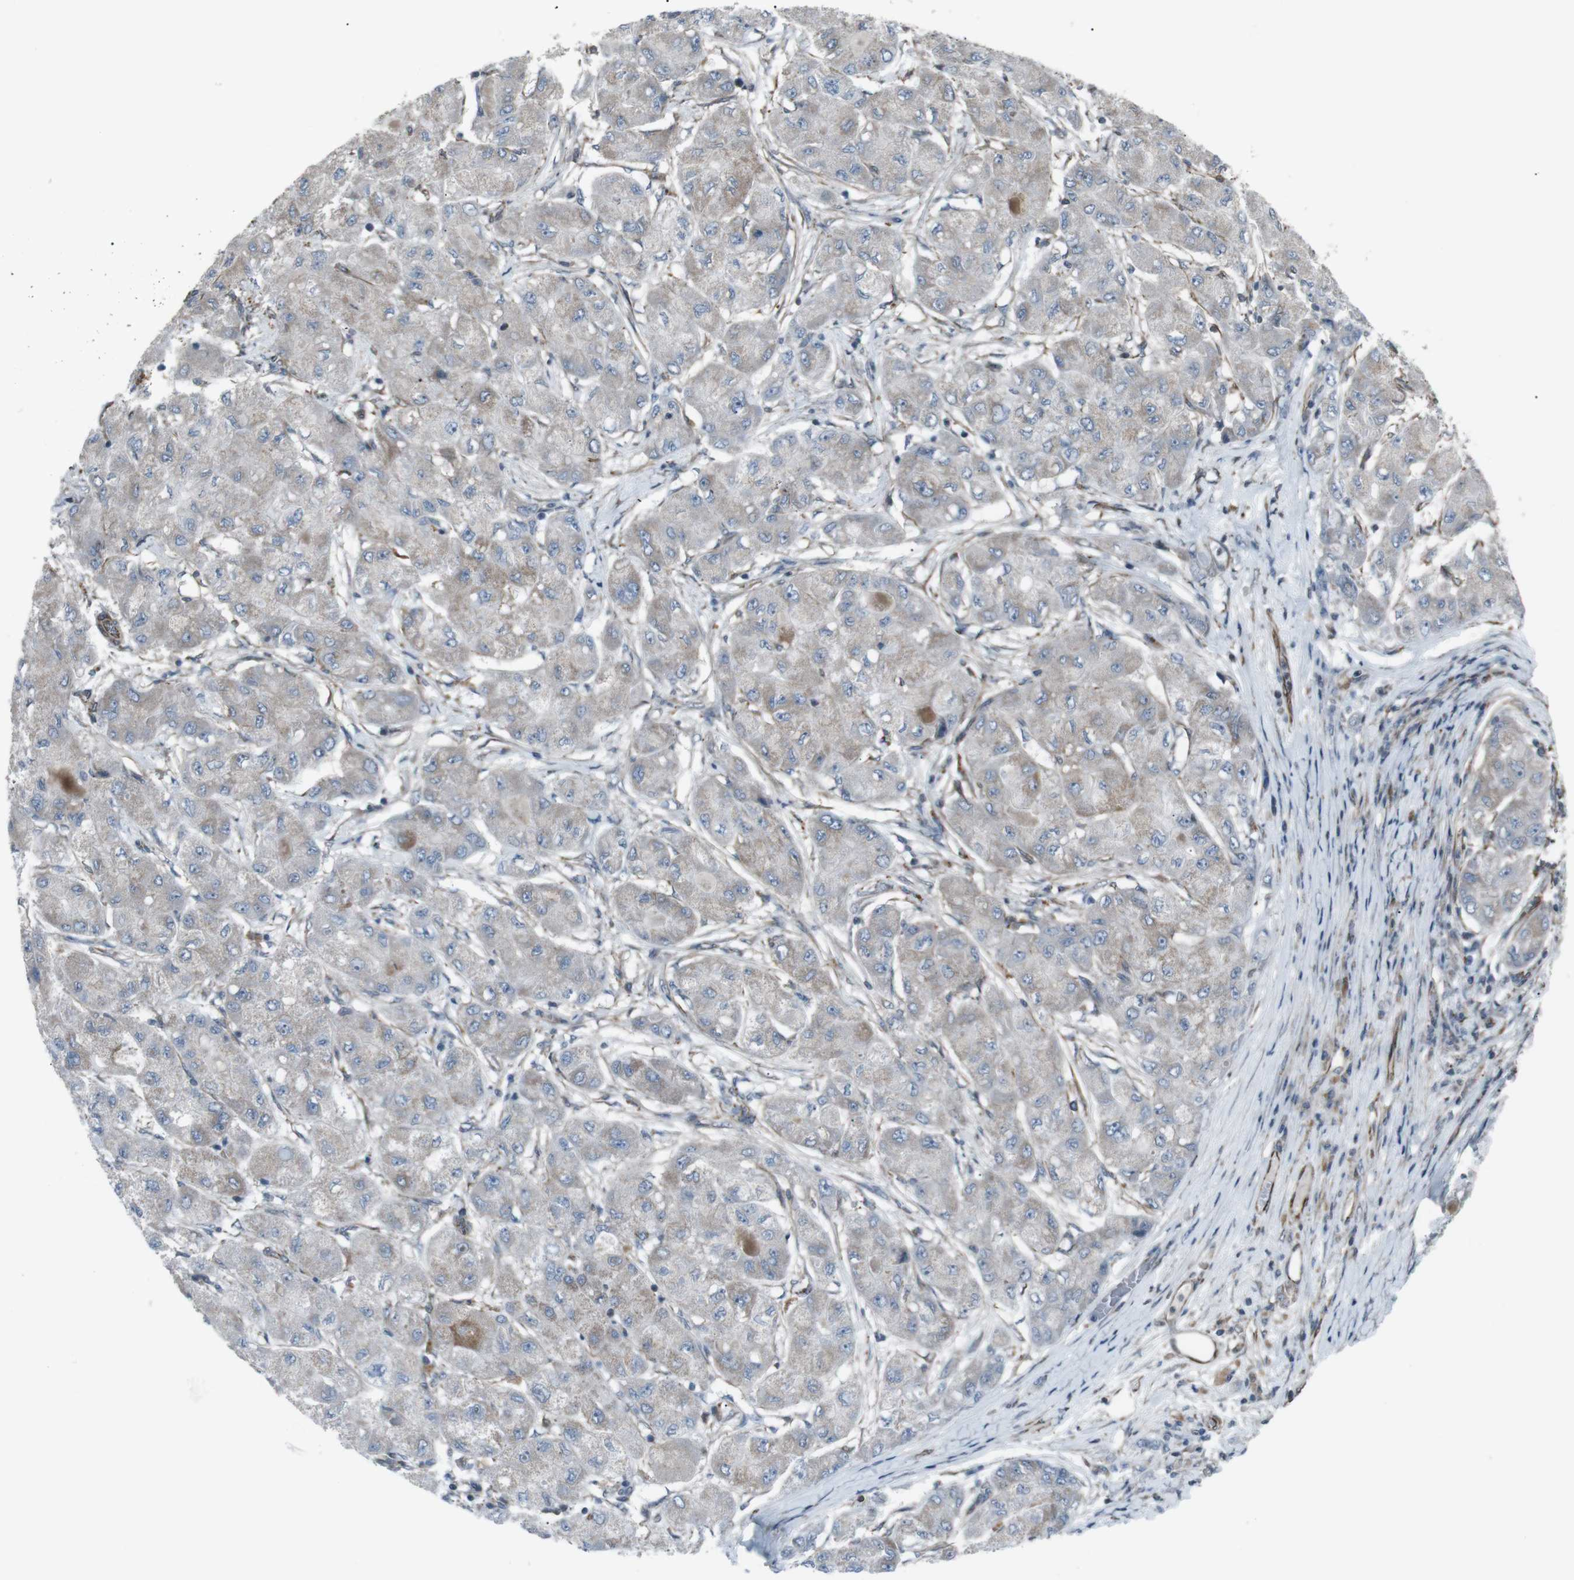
{"staining": {"intensity": "weak", "quantity": "25%-75%", "location": "cytoplasmic/membranous"}, "tissue": "liver cancer", "cell_type": "Tumor cells", "image_type": "cancer", "snomed": [{"axis": "morphology", "description": "Carcinoma, Hepatocellular, NOS"}, {"axis": "topography", "description": "Liver"}], "caption": "A photomicrograph of liver cancer stained for a protein reveals weak cytoplasmic/membranous brown staining in tumor cells. Nuclei are stained in blue.", "gene": "TMEM141", "patient": {"sex": "male", "age": 80}}